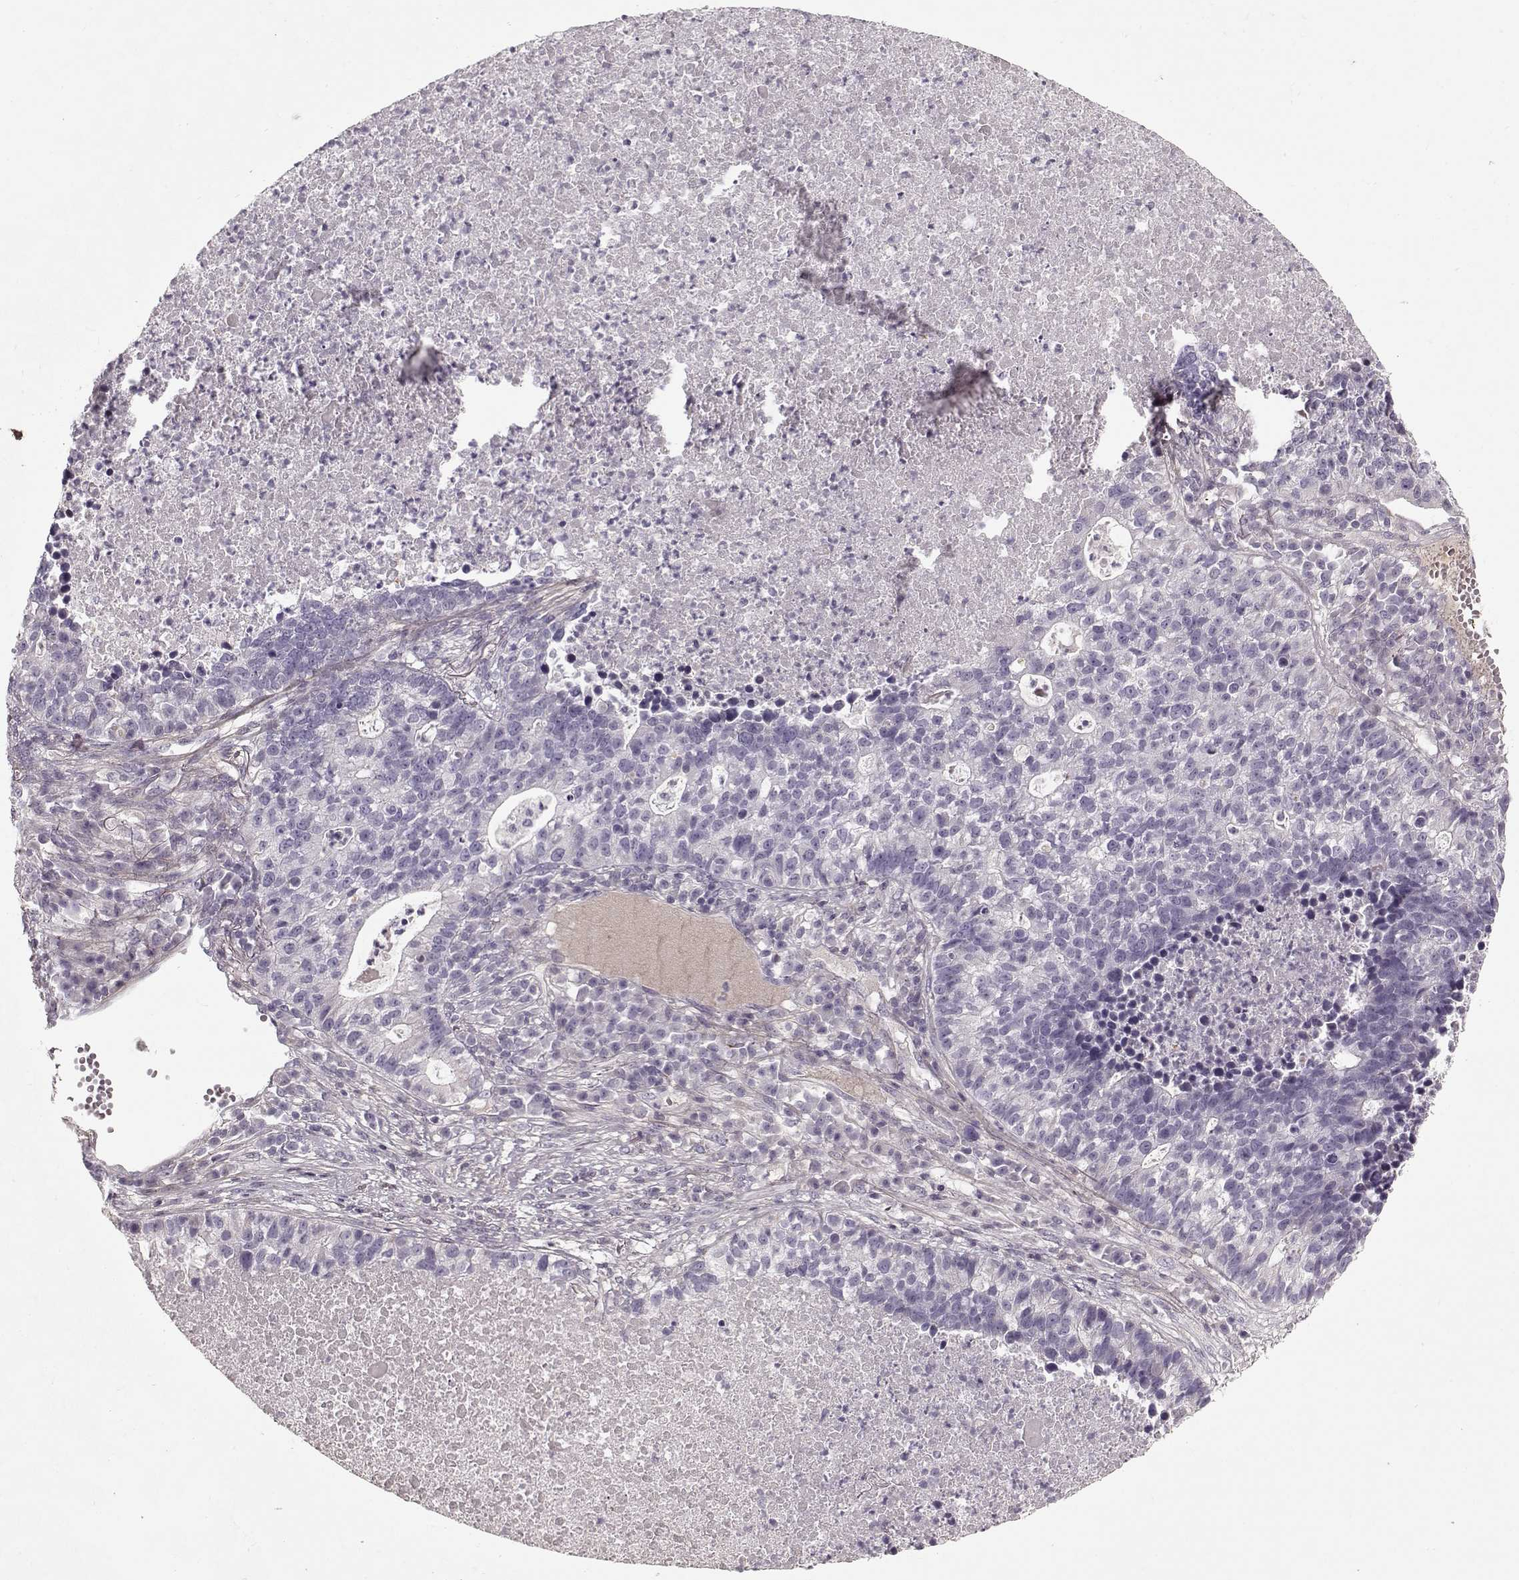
{"staining": {"intensity": "negative", "quantity": "none", "location": "none"}, "tissue": "lung cancer", "cell_type": "Tumor cells", "image_type": "cancer", "snomed": [{"axis": "morphology", "description": "Adenocarcinoma, NOS"}, {"axis": "topography", "description": "Lung"}], "caption": "Immunohistochemical staining of human lung adenocarcinoma exhibits no significant staining in tumor cells.", "gene": "LUM", "patient": {"sex": "male", "age": 57}}